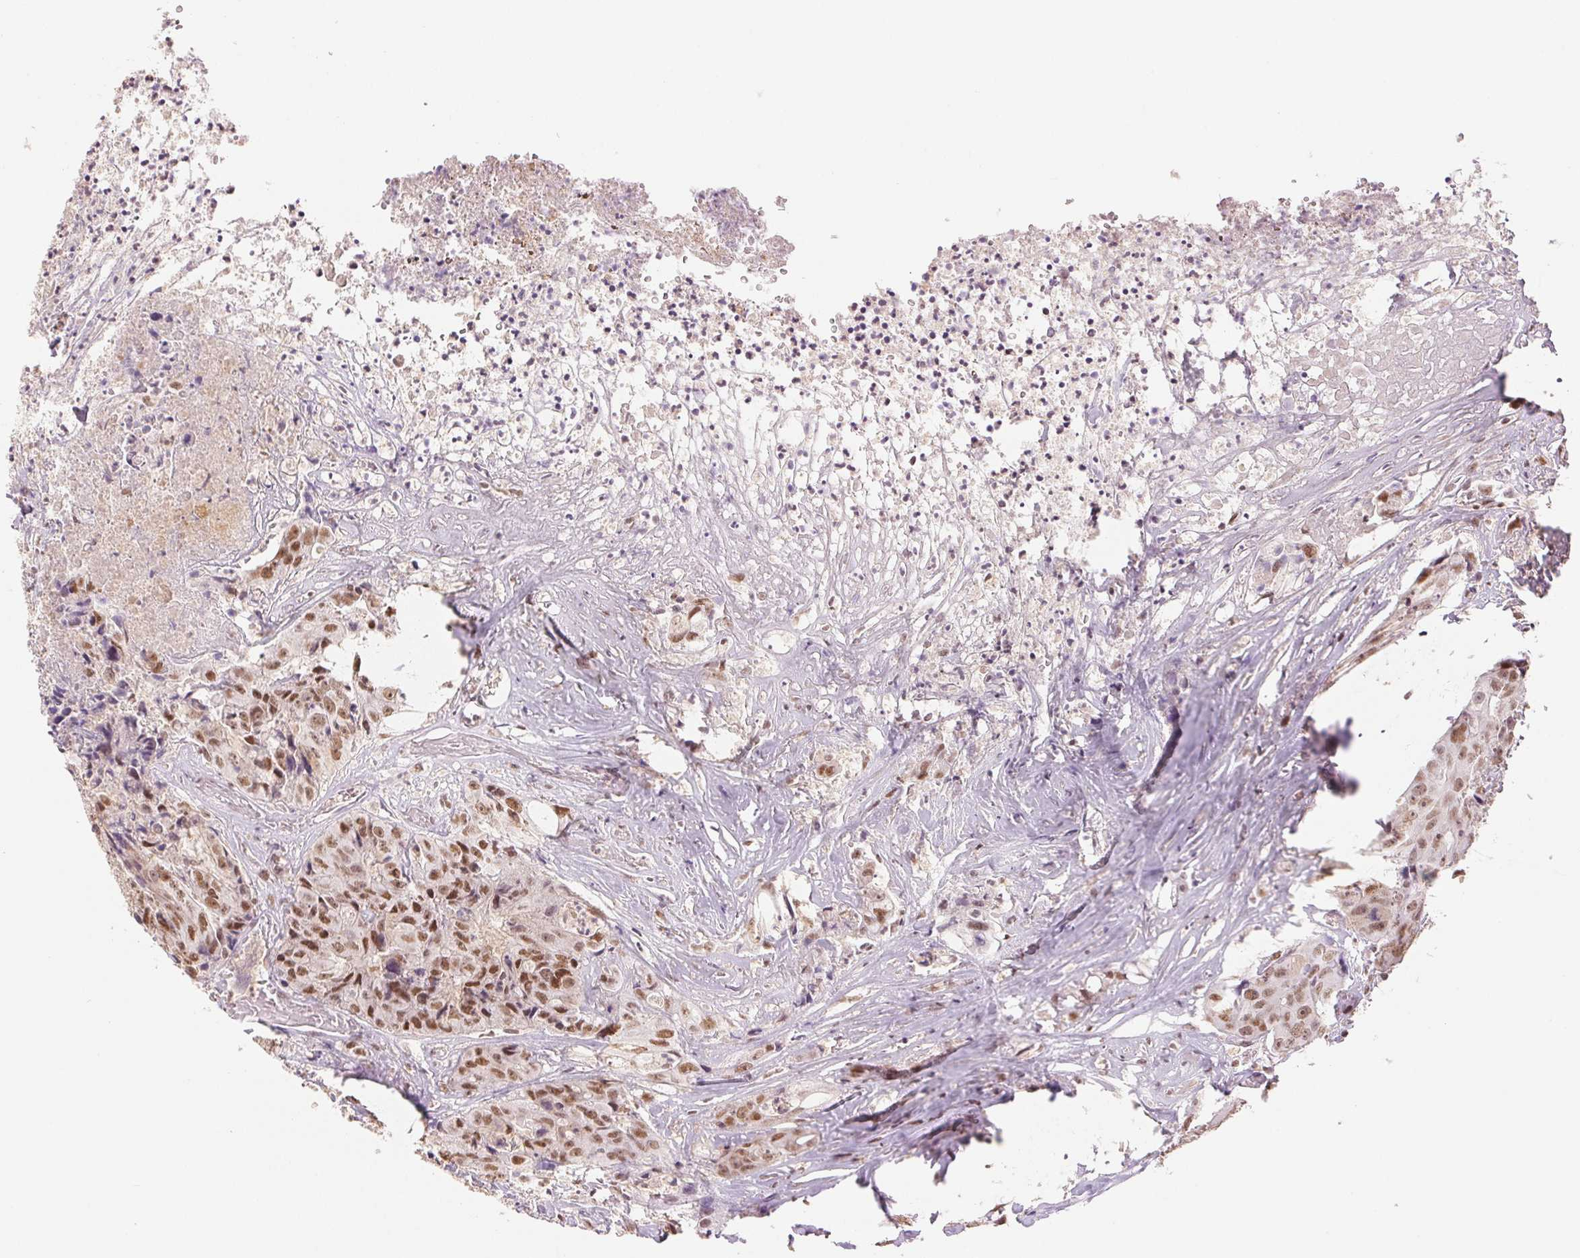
{"staining": {"intensity": "moderate", "quantity": ">75%", "location": "nuclear"}, "tissue": "colorectal cancer", "cell_type": "Tumor cells", "image_type": "cancer", "snomed": [{"axis": "morphology", "description": "Adenocarcinoma, NOS"}, {"axis": "topography", "description": "Rectum"}], "caption": "IHC of colorectal adenocarcinoma demonstrates medium levels of moderate nuclear positivity in approximately >75% of tumor cells.", "gene": "RPRD1B", "patient": {"sex": "female", "age": 62}}